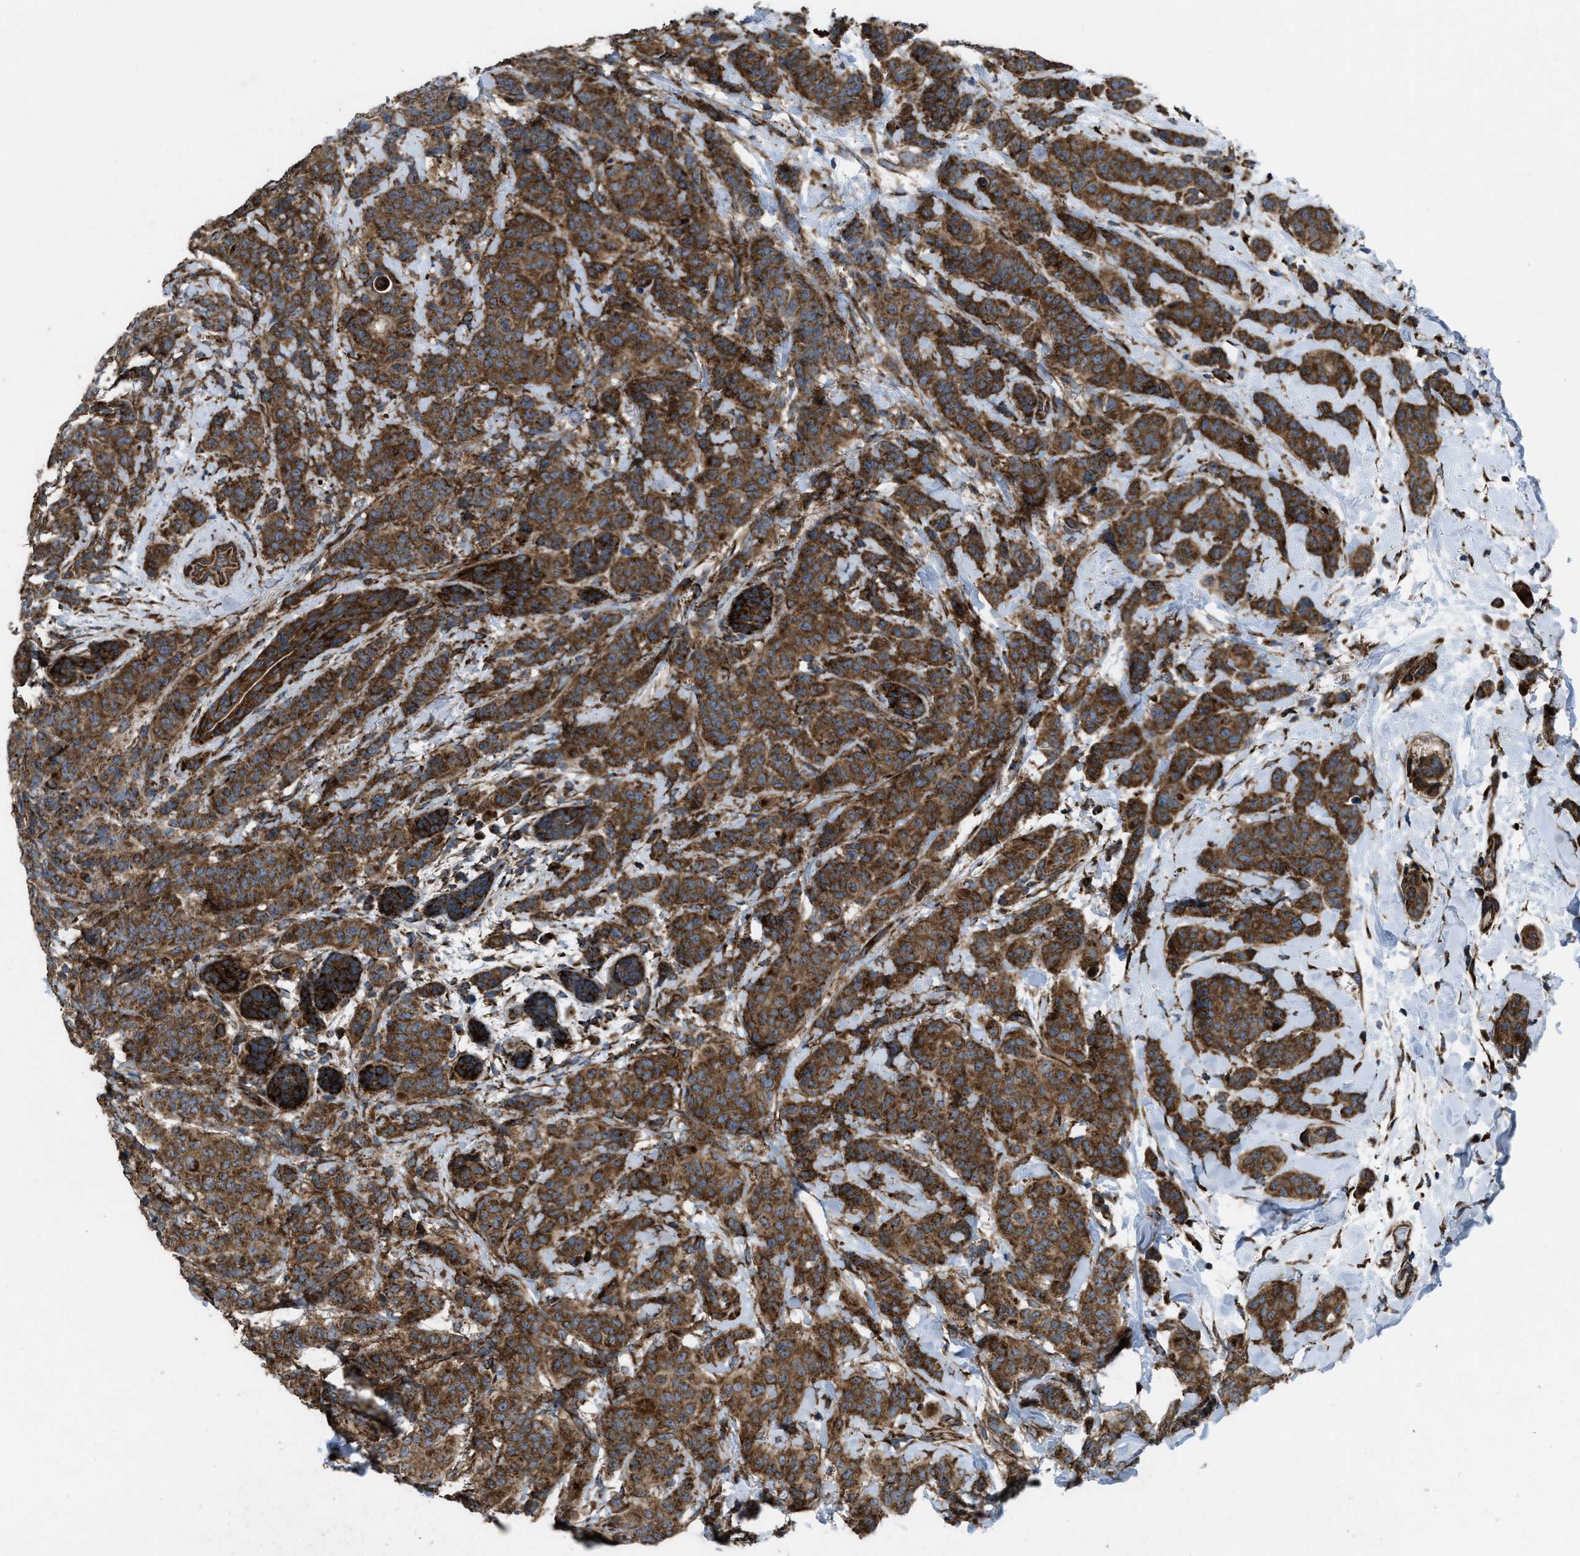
{"staining": {"intensity": "strong", "quantity": ">75%", "location": "cytoplasmic/membranous"}, "tissue": "breast cancer", "cell_type": "Tumor cells", "image_type": "cancer", "snomed": [{"axis": "morphology", "description": "Normal tissue, NOS"}, {"axis": "morphology", "description": "Duct carcinoma"}, {"axis": "topography", "description": "Breast"}], "caption": "Strong cytoplasmic/membranous positivity for a protein is present in approximately >75% of tumor cells of invasive ductal carcinoma (breast) using immunohistochemistry (IHC).", "gene": "PER3", "patient": {"sex": "female", "age": 40}}